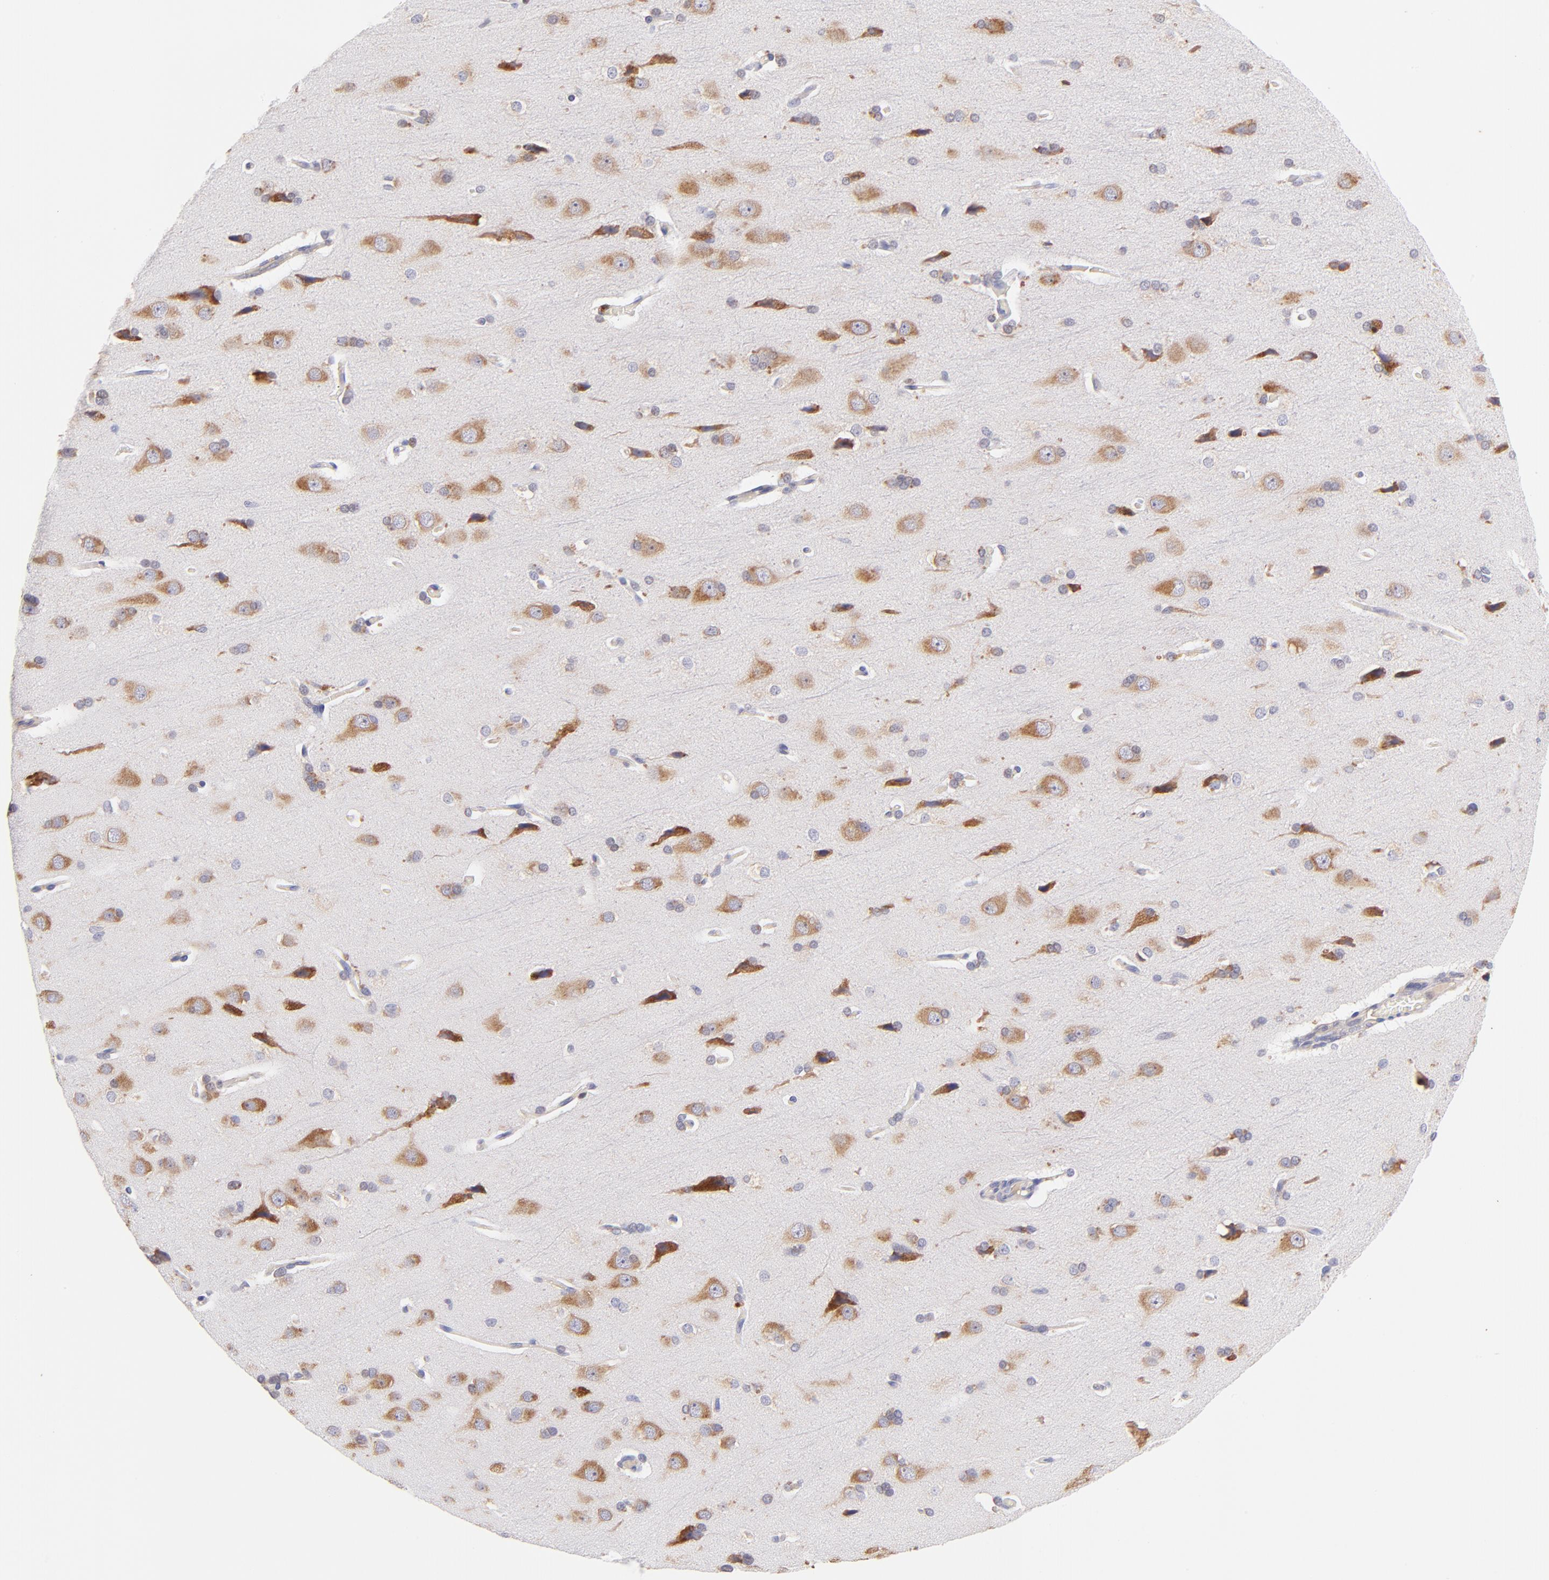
{"staining": {"intensity": "weak", "quantity": "25%-75%", "location": "cytoplasmic/membranous"}, "tissue": "cerebral cortex", "cell_type": "Endothelial cells", "image_type": "normal", "snomed": [{"axis": "morphology", "description": "Normal tissue, NOS"}, {"axis": "topography", "description": "Cerebral cortex"}], "caption": "Protein staining by immunohistochemistry (IHC) reveals weak cytoplasmic/membranous expression in approximately 25%-75% of endothelial cells in unremarkable cerebral cortex. (Brightfield microscopy of DAB IHC at high magnification).", "gene": "RPL11", "patient": {"sex": "male", "age": 62}}